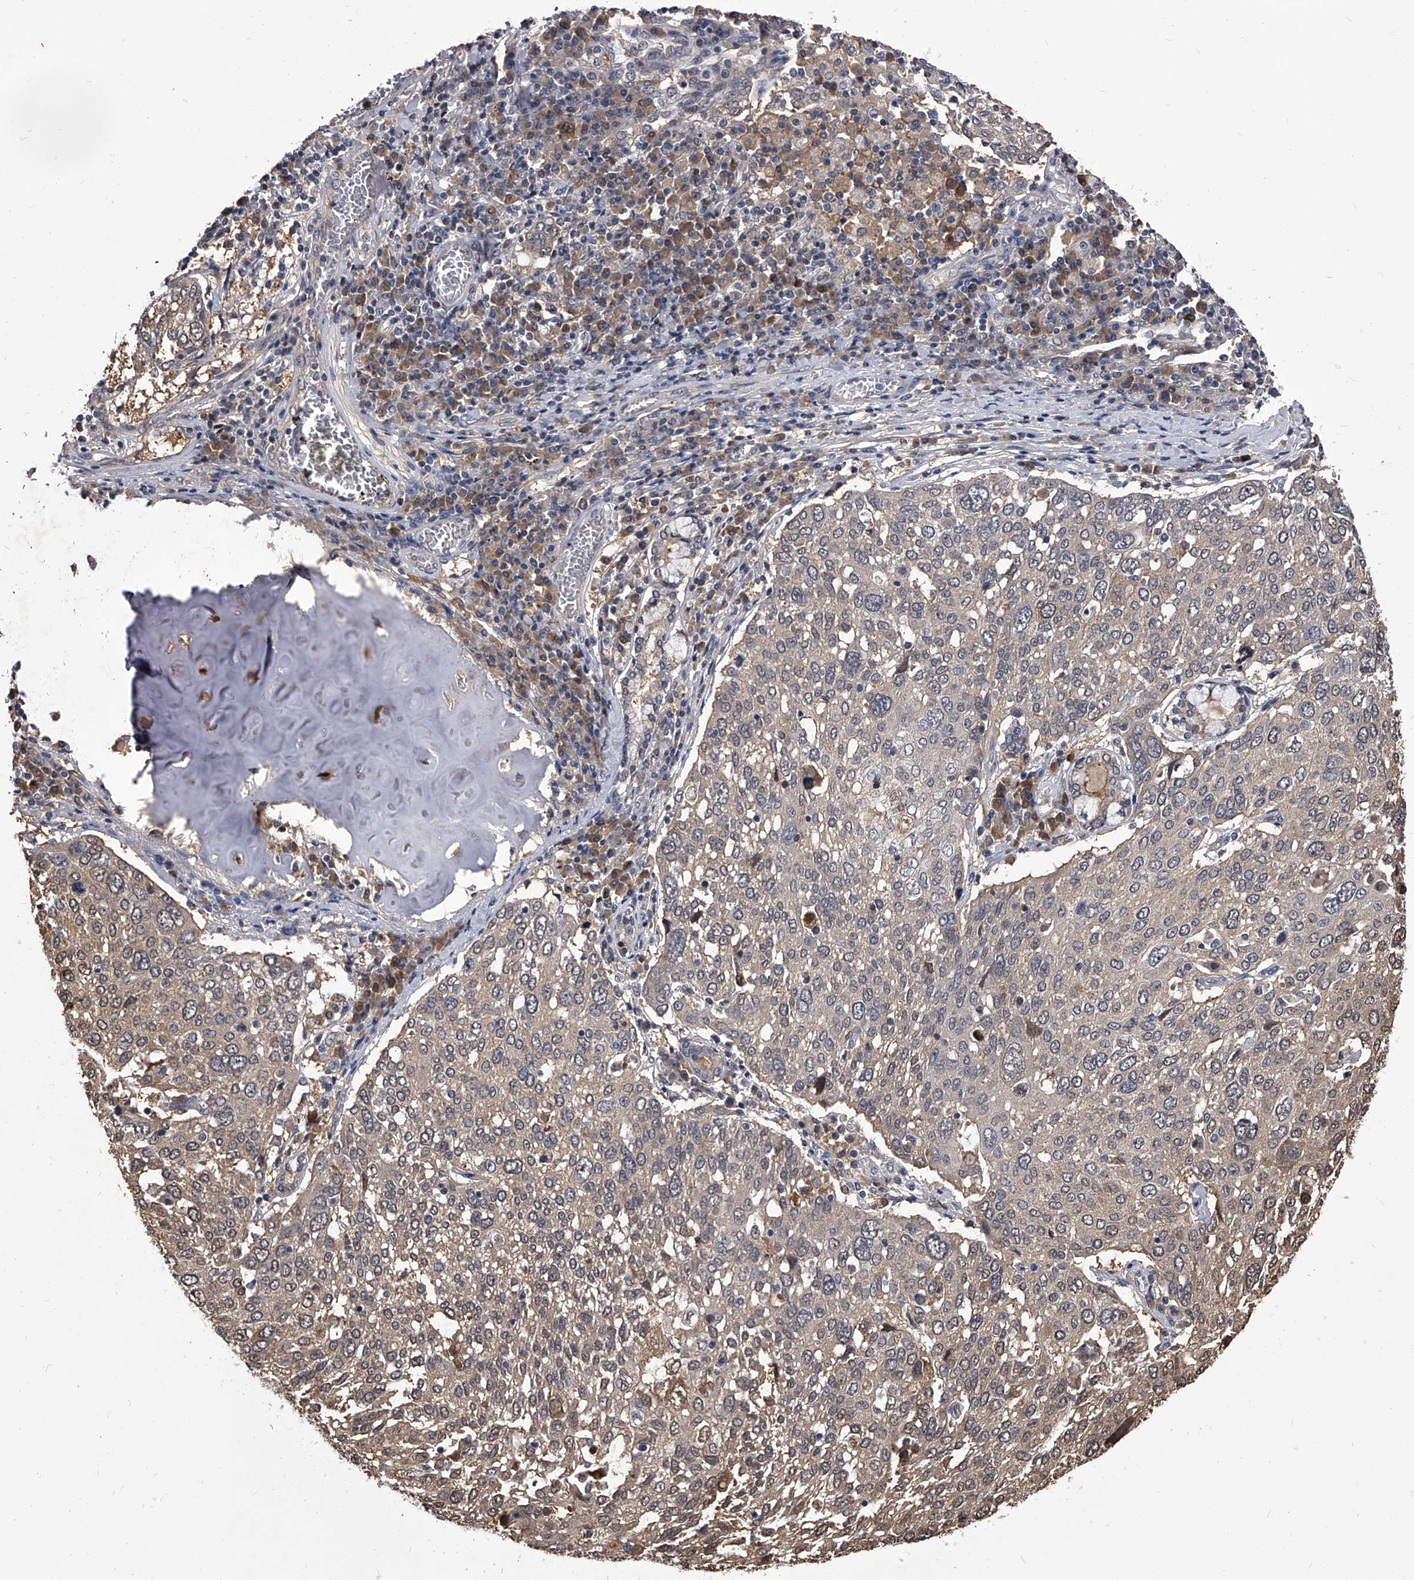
{"staining": {"intensity": "negative", "quantity": "none", "location": "none"}, "tissue": "lung cancer", "cell_type": "Tumor cells", "image_type": "cancer", "snomed": [{"axis": "morphology", "description": "Squamous cell carcinoma, NOS"}, {"axis": "topography", "description": "Lung"}], "caption": "Tumor cells are negative for brown protein staining in lung squamous cell carcinoma.", "gene": "SLC18B1", "patient": {"sex": "male", "age": 65}}